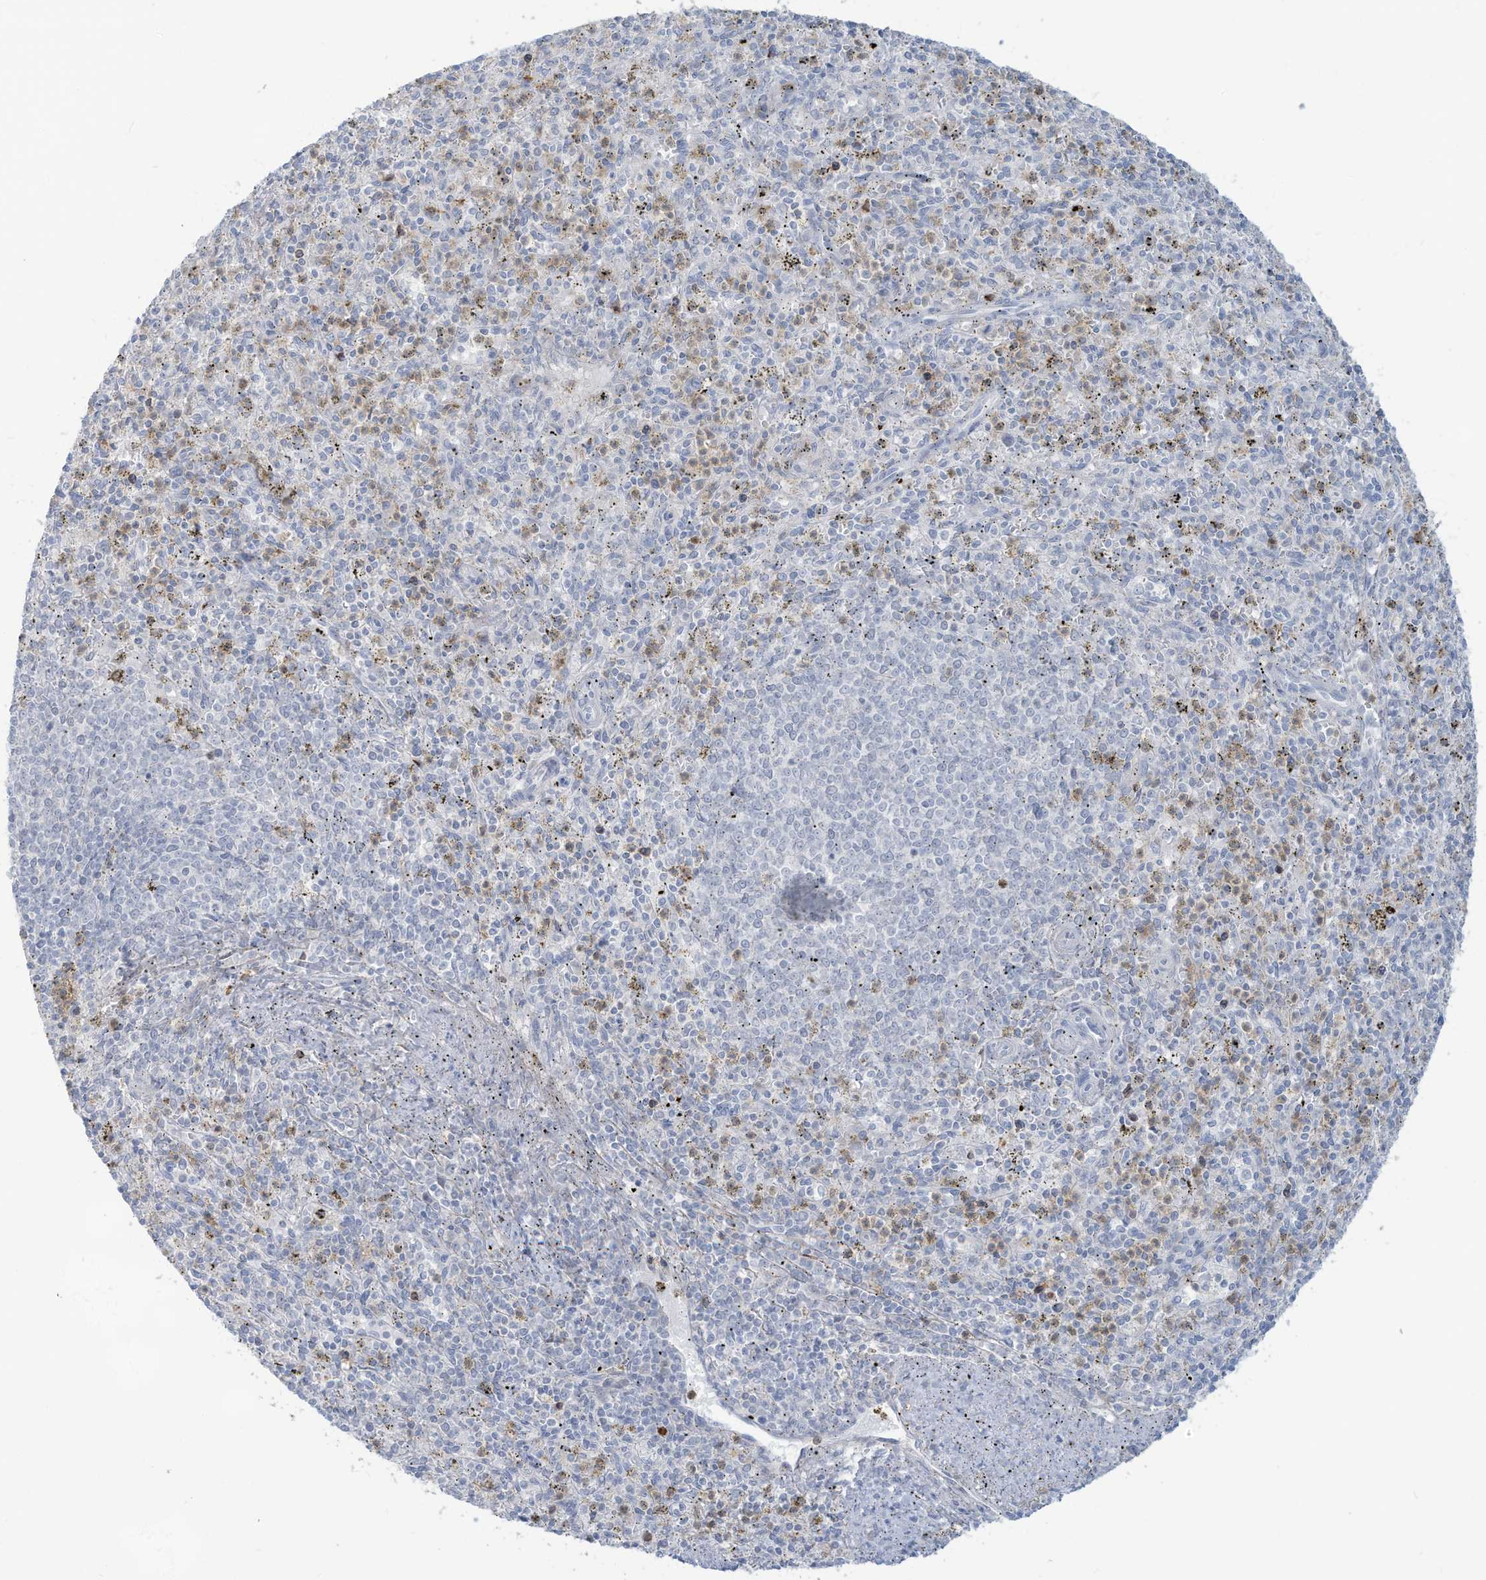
{"staining": {"intensity": "moderate", "quantity": "25%-75%", "location": "cytoplasmic/membranous"}, "tissue": "spleen", "cell_type": "Cells in red pulp", "image_type": "normal", "snomed": [{"axis": "morphology", "description": "Normal tissue, NOS"}, {"axis": "topography", "description": "Spleen"}], "caption": "An immunohistochemistry (IHC) image of unremarkable tissue is shown. Protein staining in brown highlights moderate cytoplasmic/membranous positivity in spleen within cells in red pulp. (brown staining indicates protein expression, while blue staining denotes nuclei).", "gene": "NOTO", "patient": {"sex": "male", "age": 72}}